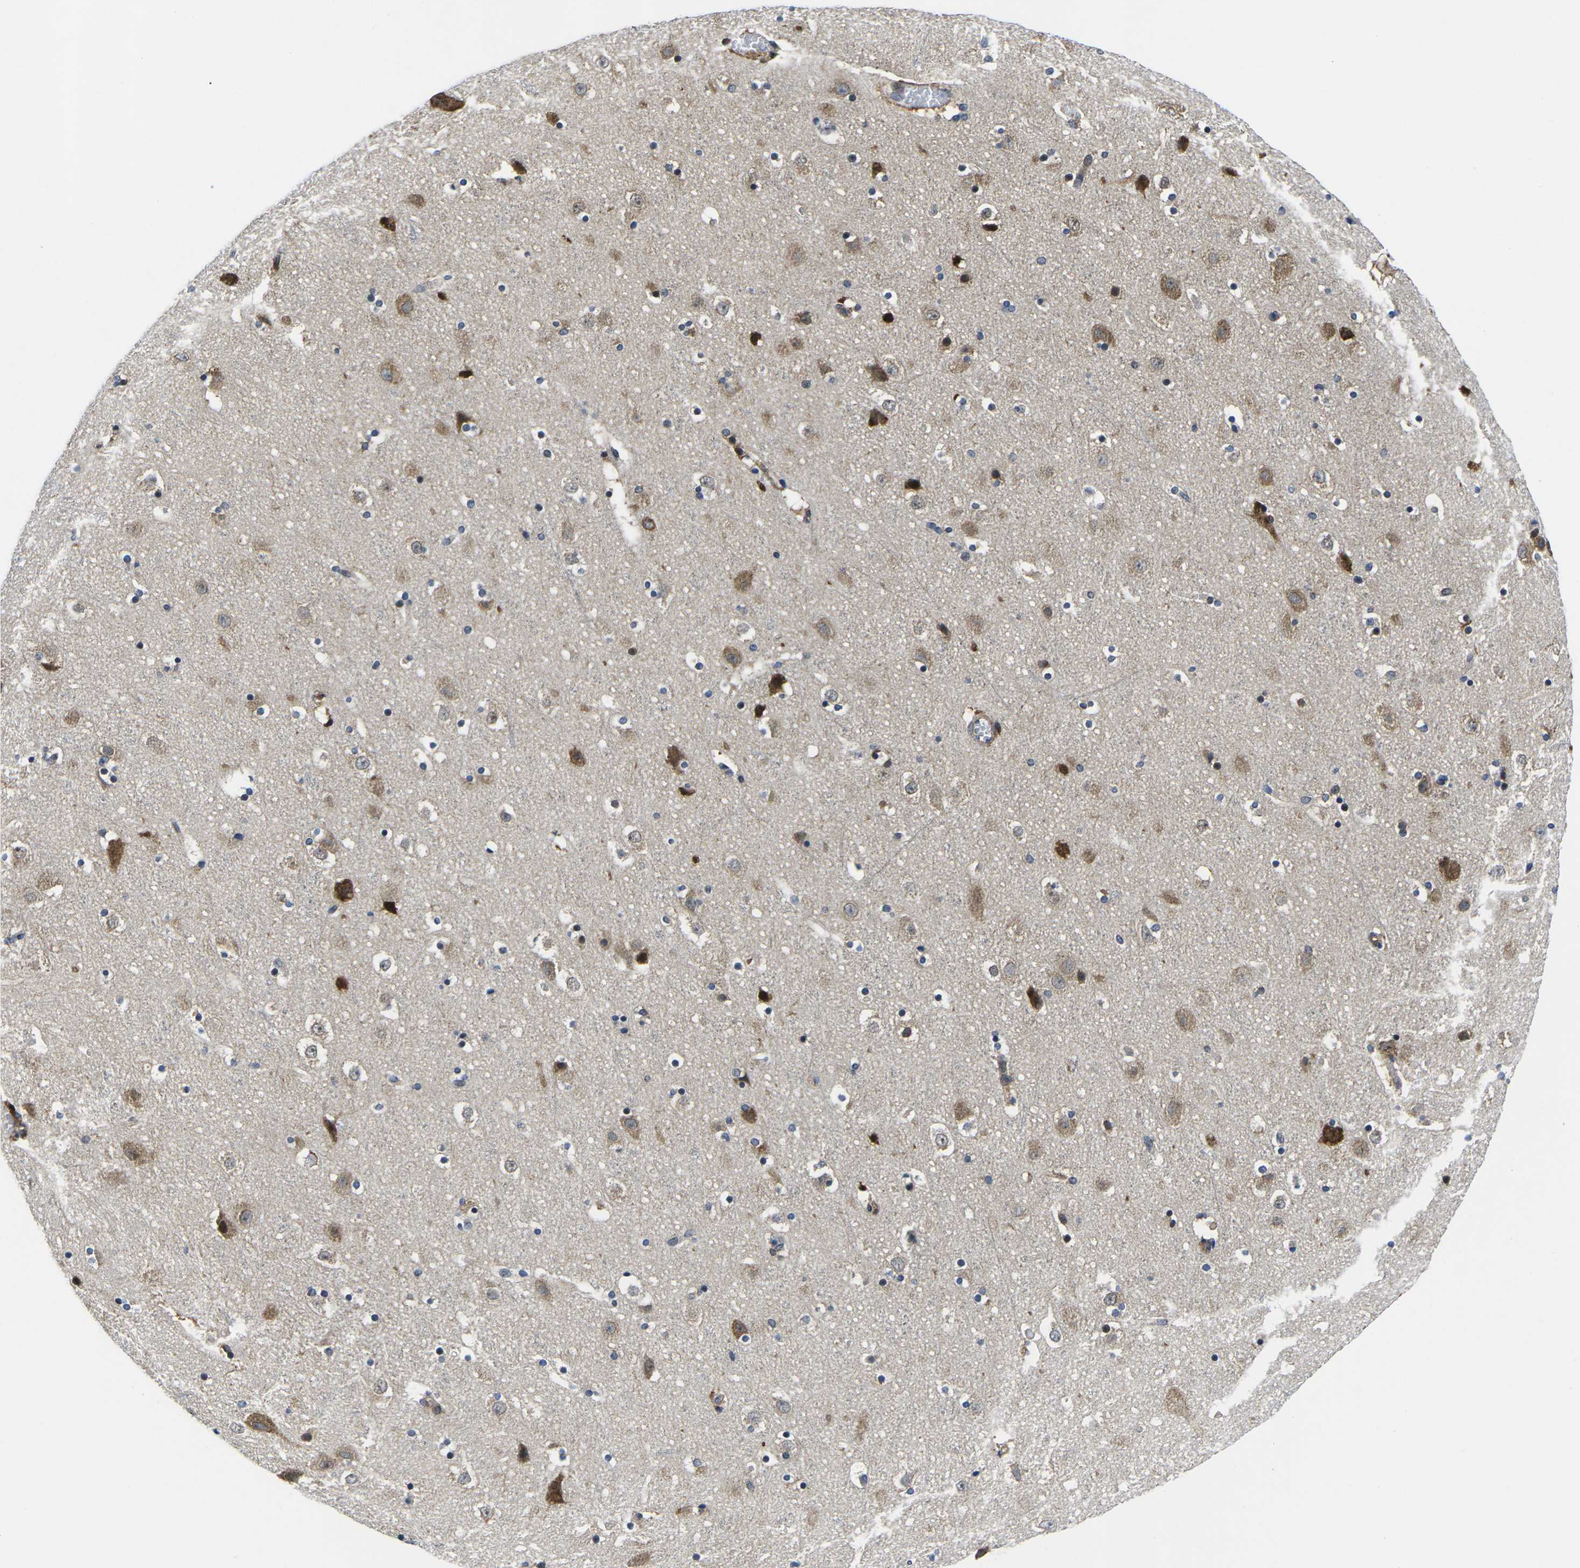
{"staining": {"intensity": "moderate", "quantity": ">75%", "location": "cytoplasmic/membranous"}, "tissue": "cerebral cortex", "cell_type": "Endothelial cells", "image_type": "normal", "snomed": [{"axis": "morphology", "description": "Normal tissue, NOS"}, {"axis": "topography", "description": "Cerebral cortex"}], "caption": "The micrograph reveals a brown stain indicating the presence of a protein in the cytoplasmic/membranous of endothelial cells in cerebral cortex. Immunohistochemistry stains the protein in brown and the nuclei are stained blue.", "gene": "EIF4E", "patient": {"sex": "male", "age": 45}}